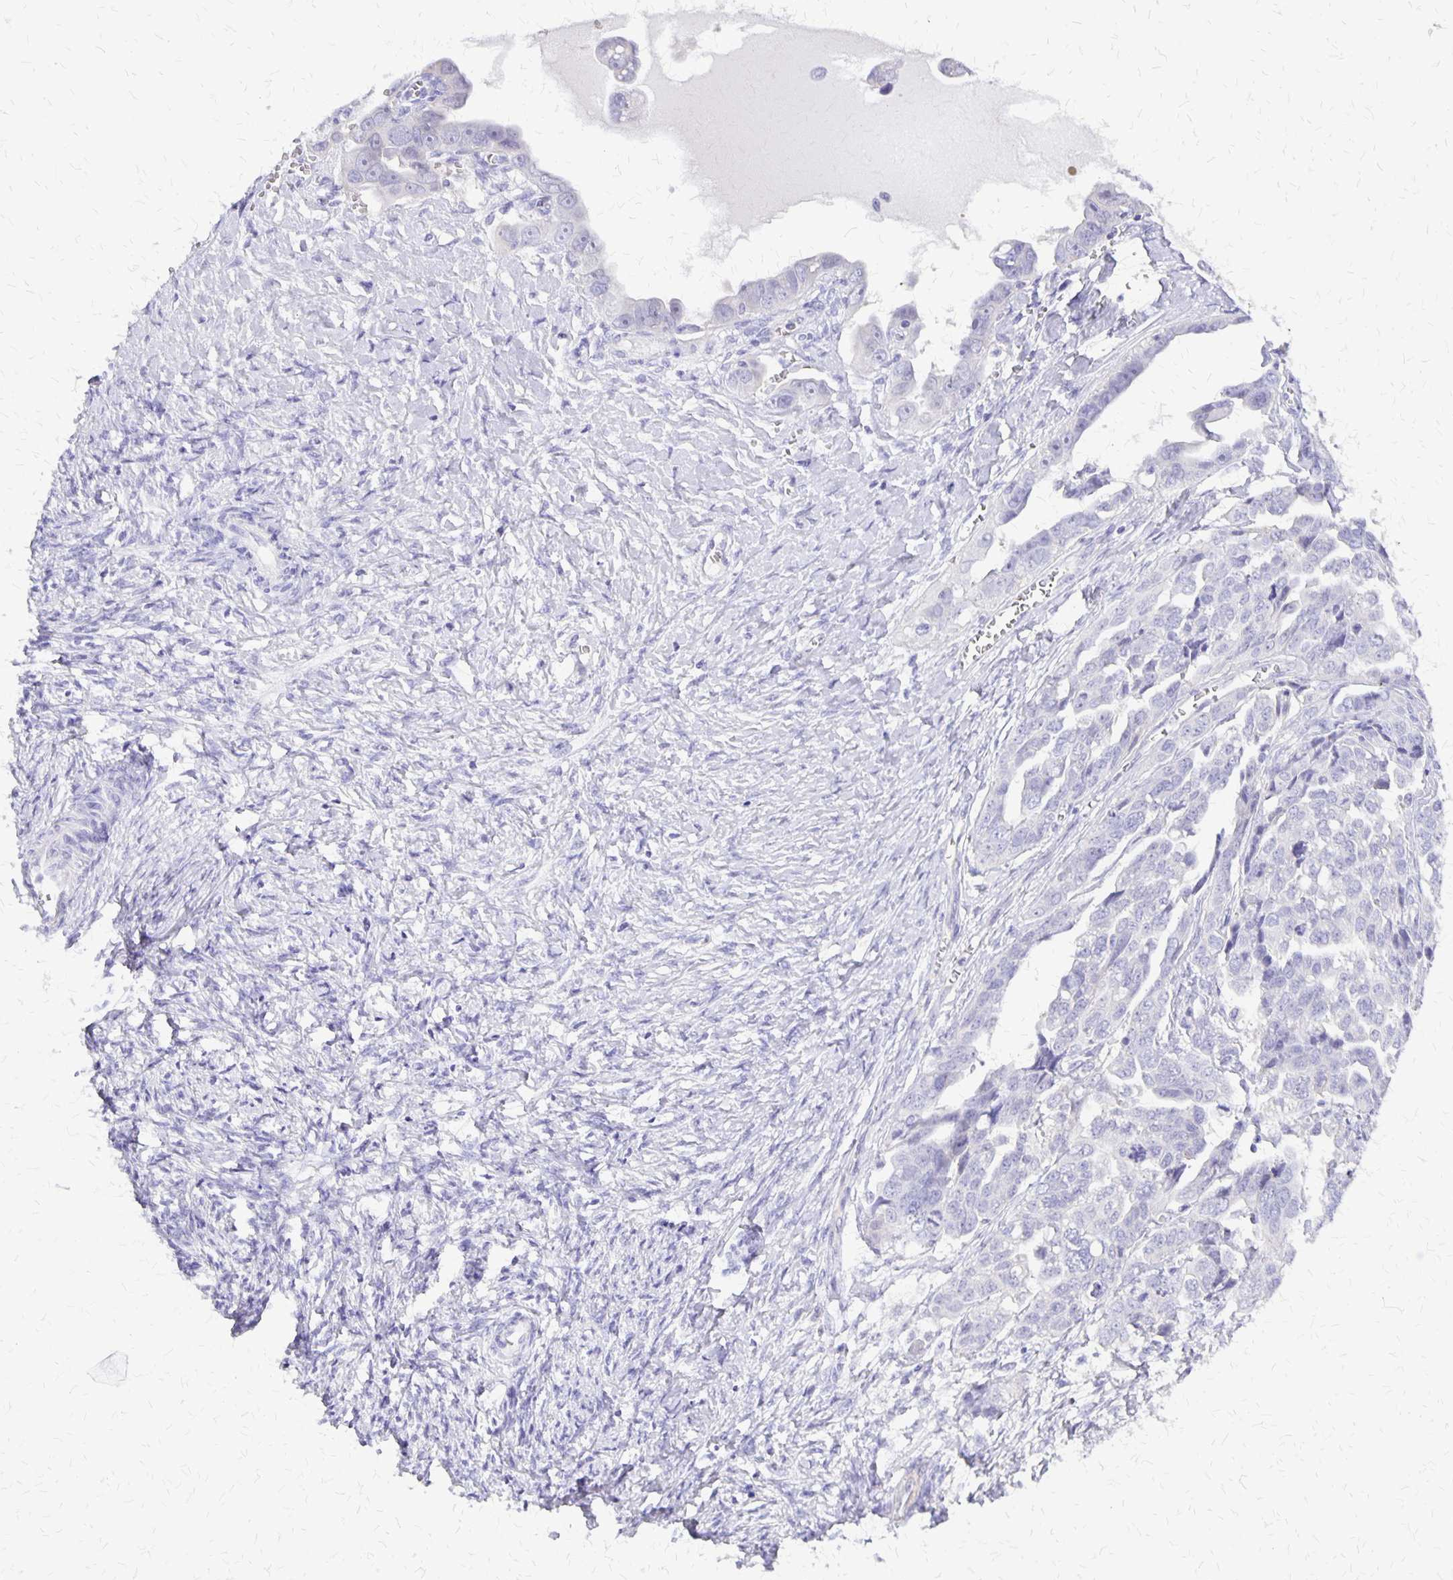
{"staining": {"intensity": "negative", "quantity": "none", "location": "none"}, "tissue": "ovarian cancer", "cell_type": "Tumor cells", "image_type": "cancer", "snomed": [{"axis": "morphology", "description": "Cystadenocarcinoma, serous, NOS"}, {"axis": "topography", "description": "Ovary"}], "caption": "DAB (3,3'-diaminobenzidine) immunohistochemical staining of ovarian cancer (serous cystadenocarcinoma) exhibits no significant staining in tumor cells.", "gene": "SI", "patient": {"sex": "female", "age": 59}}